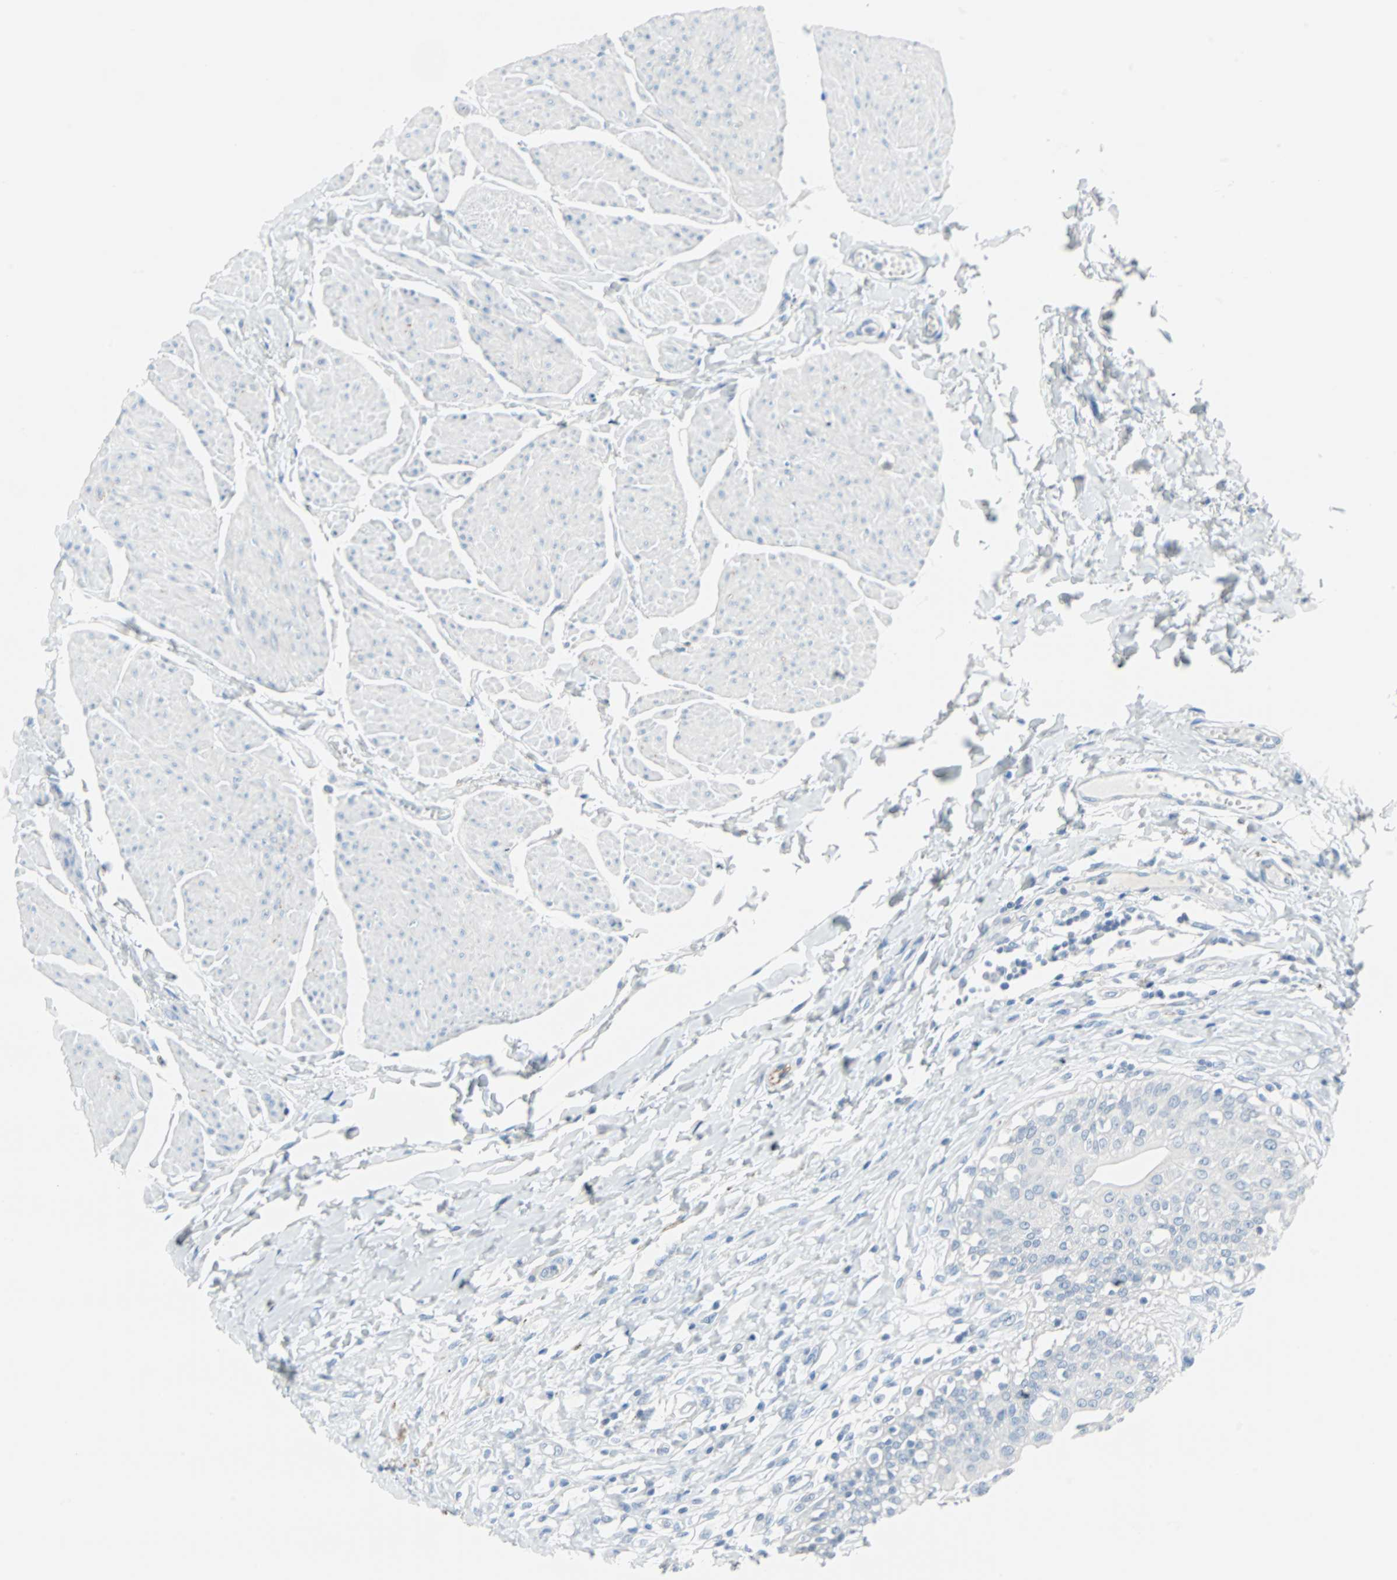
{"staining": {"intensity": "negative", "quantity": "none", "location": "none"}, "tissue": "urinary bladder", "cell_type": "Urothelial cells", "image_type": "normal", "snomed": [{"axis": "morphology", "description": "Normal tissue, NOS"}, {"axis": "topography", "description": "Urinary bladder"}], "caption": "Immunohistochemistry (IHC) of benign urinary bladder demonstrates no expression in urothelial cells.", "gene": "STX1A", "patient": {"sex": "female", "age": 80}}